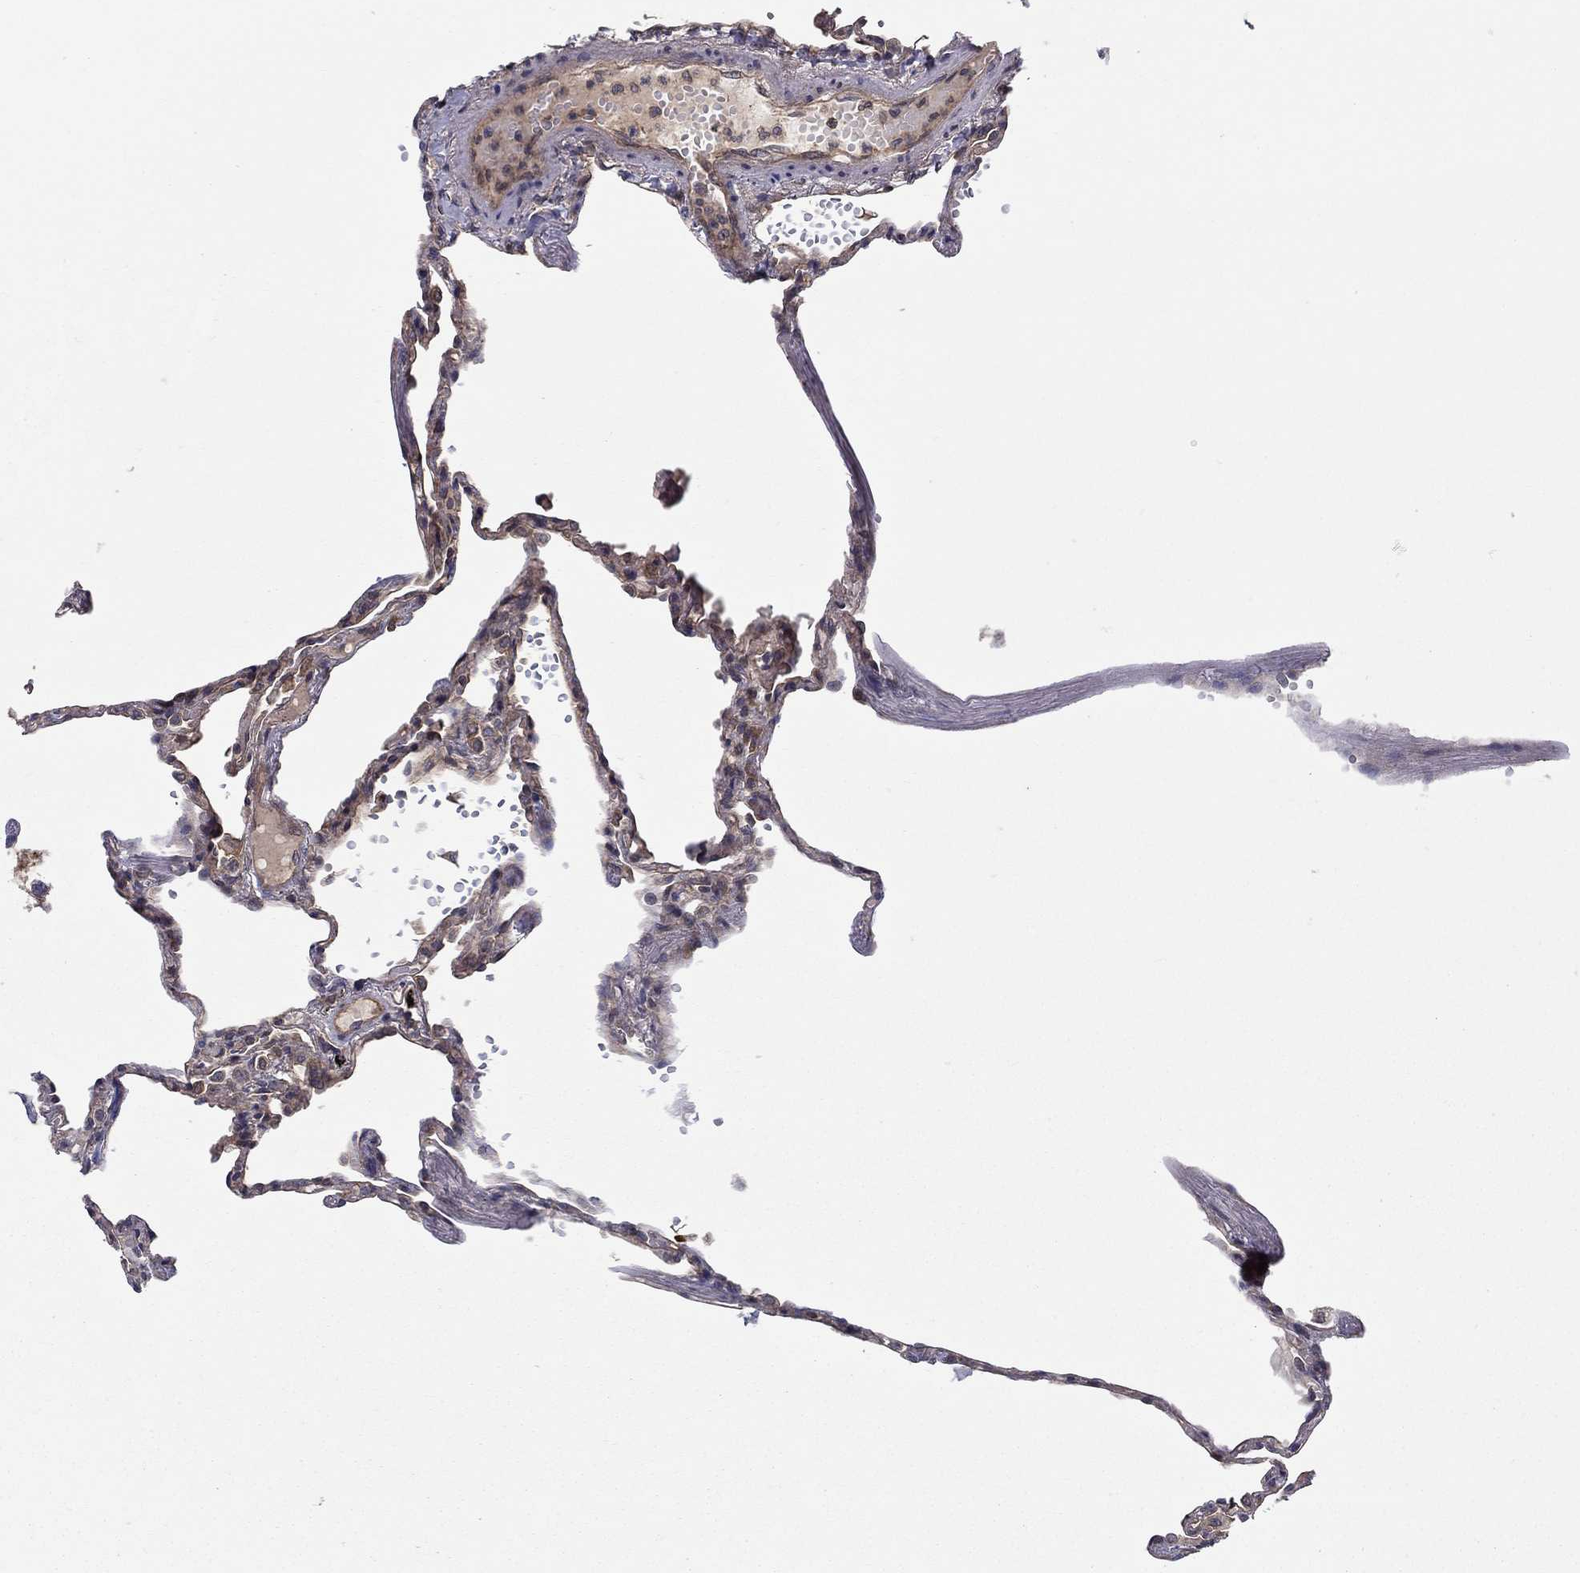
{"staining": {"intensity": "moderate", "quantity": "25%-75%", "location": "cytoplasmic/membranous"}, "tissue": "lung", "cell_type": "Alveolar cells", "image_type": "normal", "snomed": [{"axis": "morphology", "description": "Normal tissue, NOS"}, {"axis": "topography", "description": "Lung"}], "caption": "Immunohistochemical staining of benign human lung demonstrates medium levels of moderate cytoplasmic/membranous staining in about 25%-75% of alveolar cells.", "gene": "BMERB1", "patient": {"sex": "male", "age": 78}}